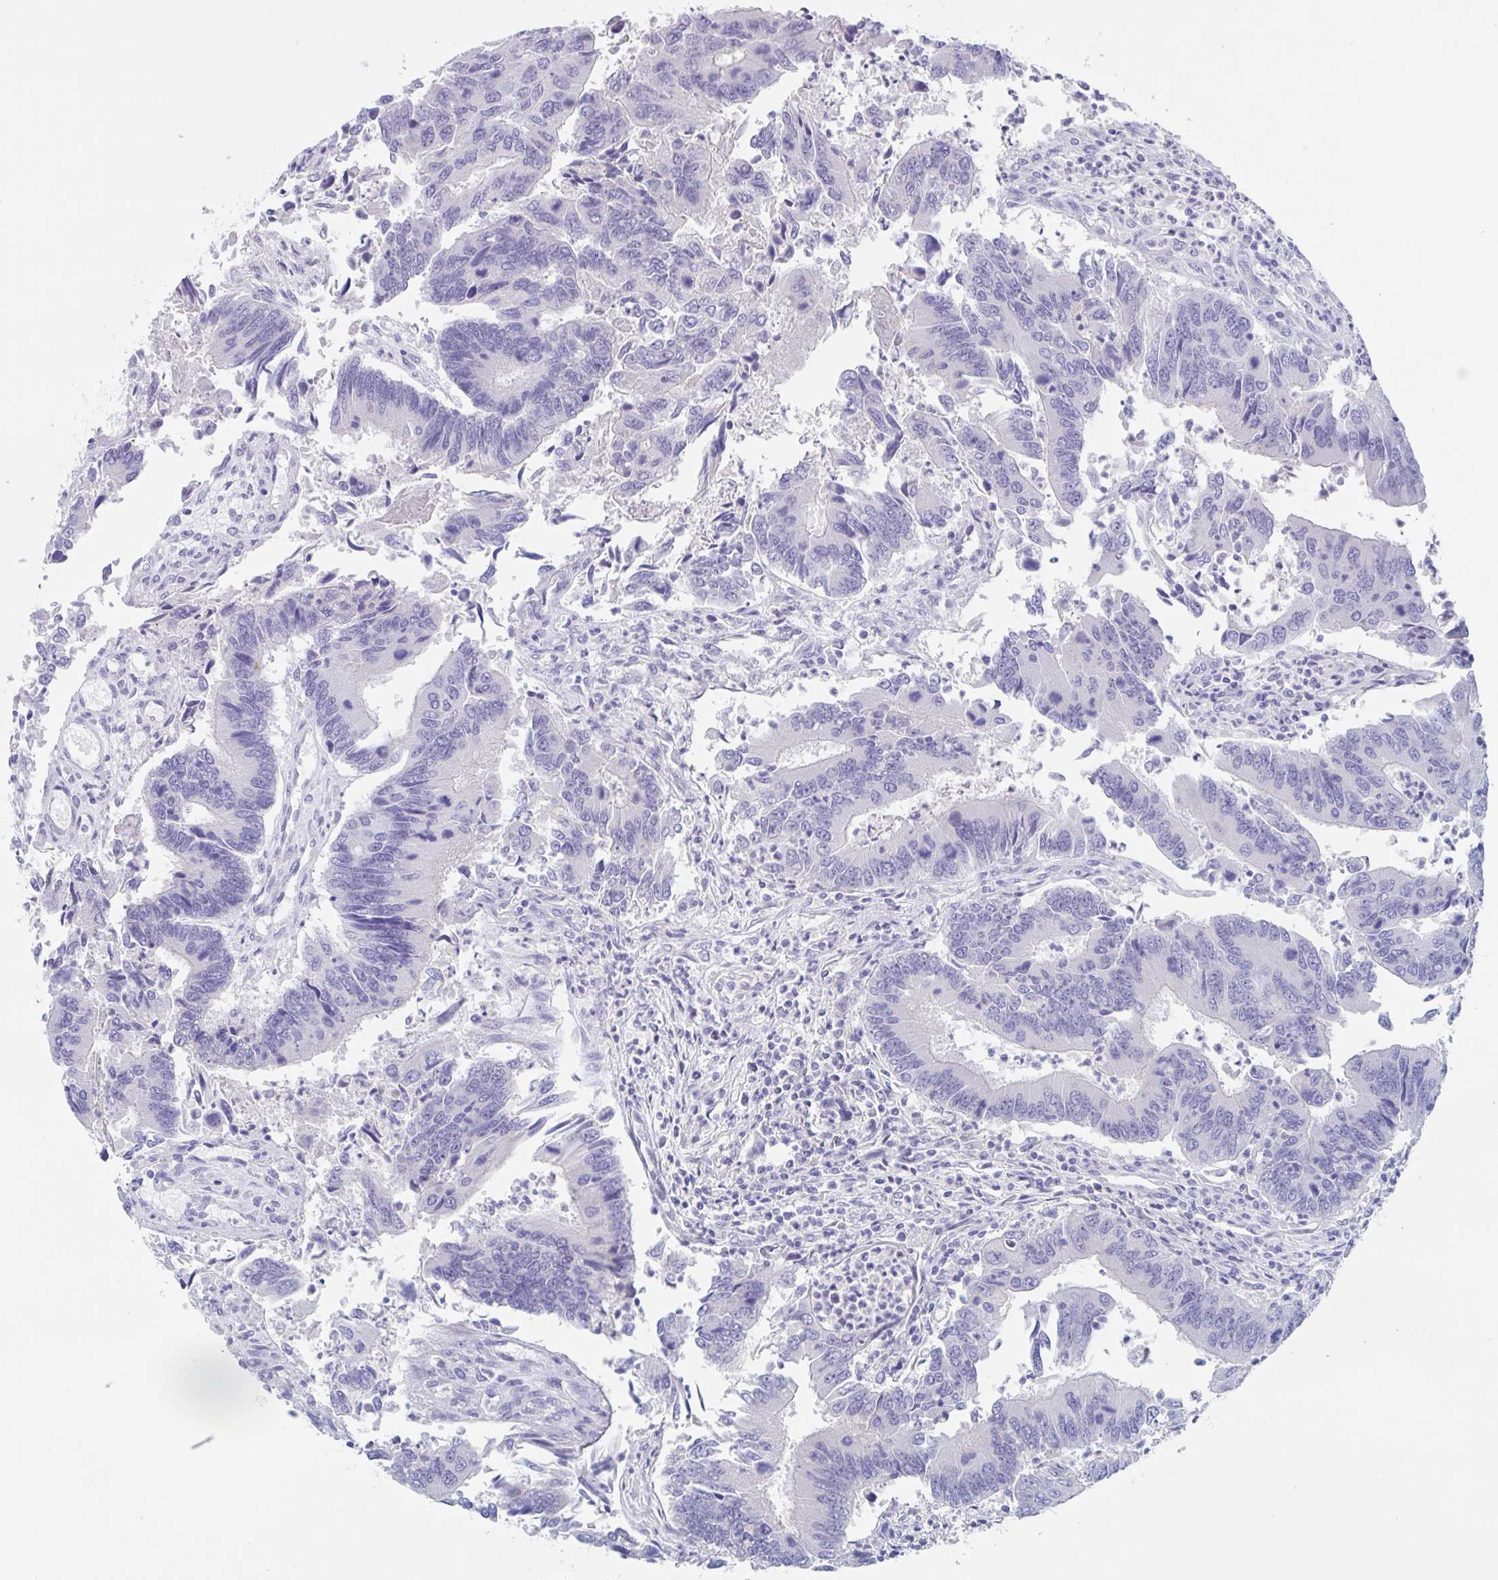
{"staining": {"intensity": "negative", "quantity": "none", "location": "none"}, "tissue": "colorectal cancer", "cell_type": "Tumor cells", "image_type": "cancer", "snomed": [{"axis": "morphology", "description": "Adenocarcinoma, NOS"}, {"axis": "topography", "description": "Colon"}], "caption": "A histopathology image of human colorectal cancer (adenocarcinoma) is negative for staining in tumor cells. (DAB (3,3'-diaminobenzidine) immunohistochemistry, high magnification).", "gene": "NOXRED1", "patient": {"sex": "female", "age": 67}}